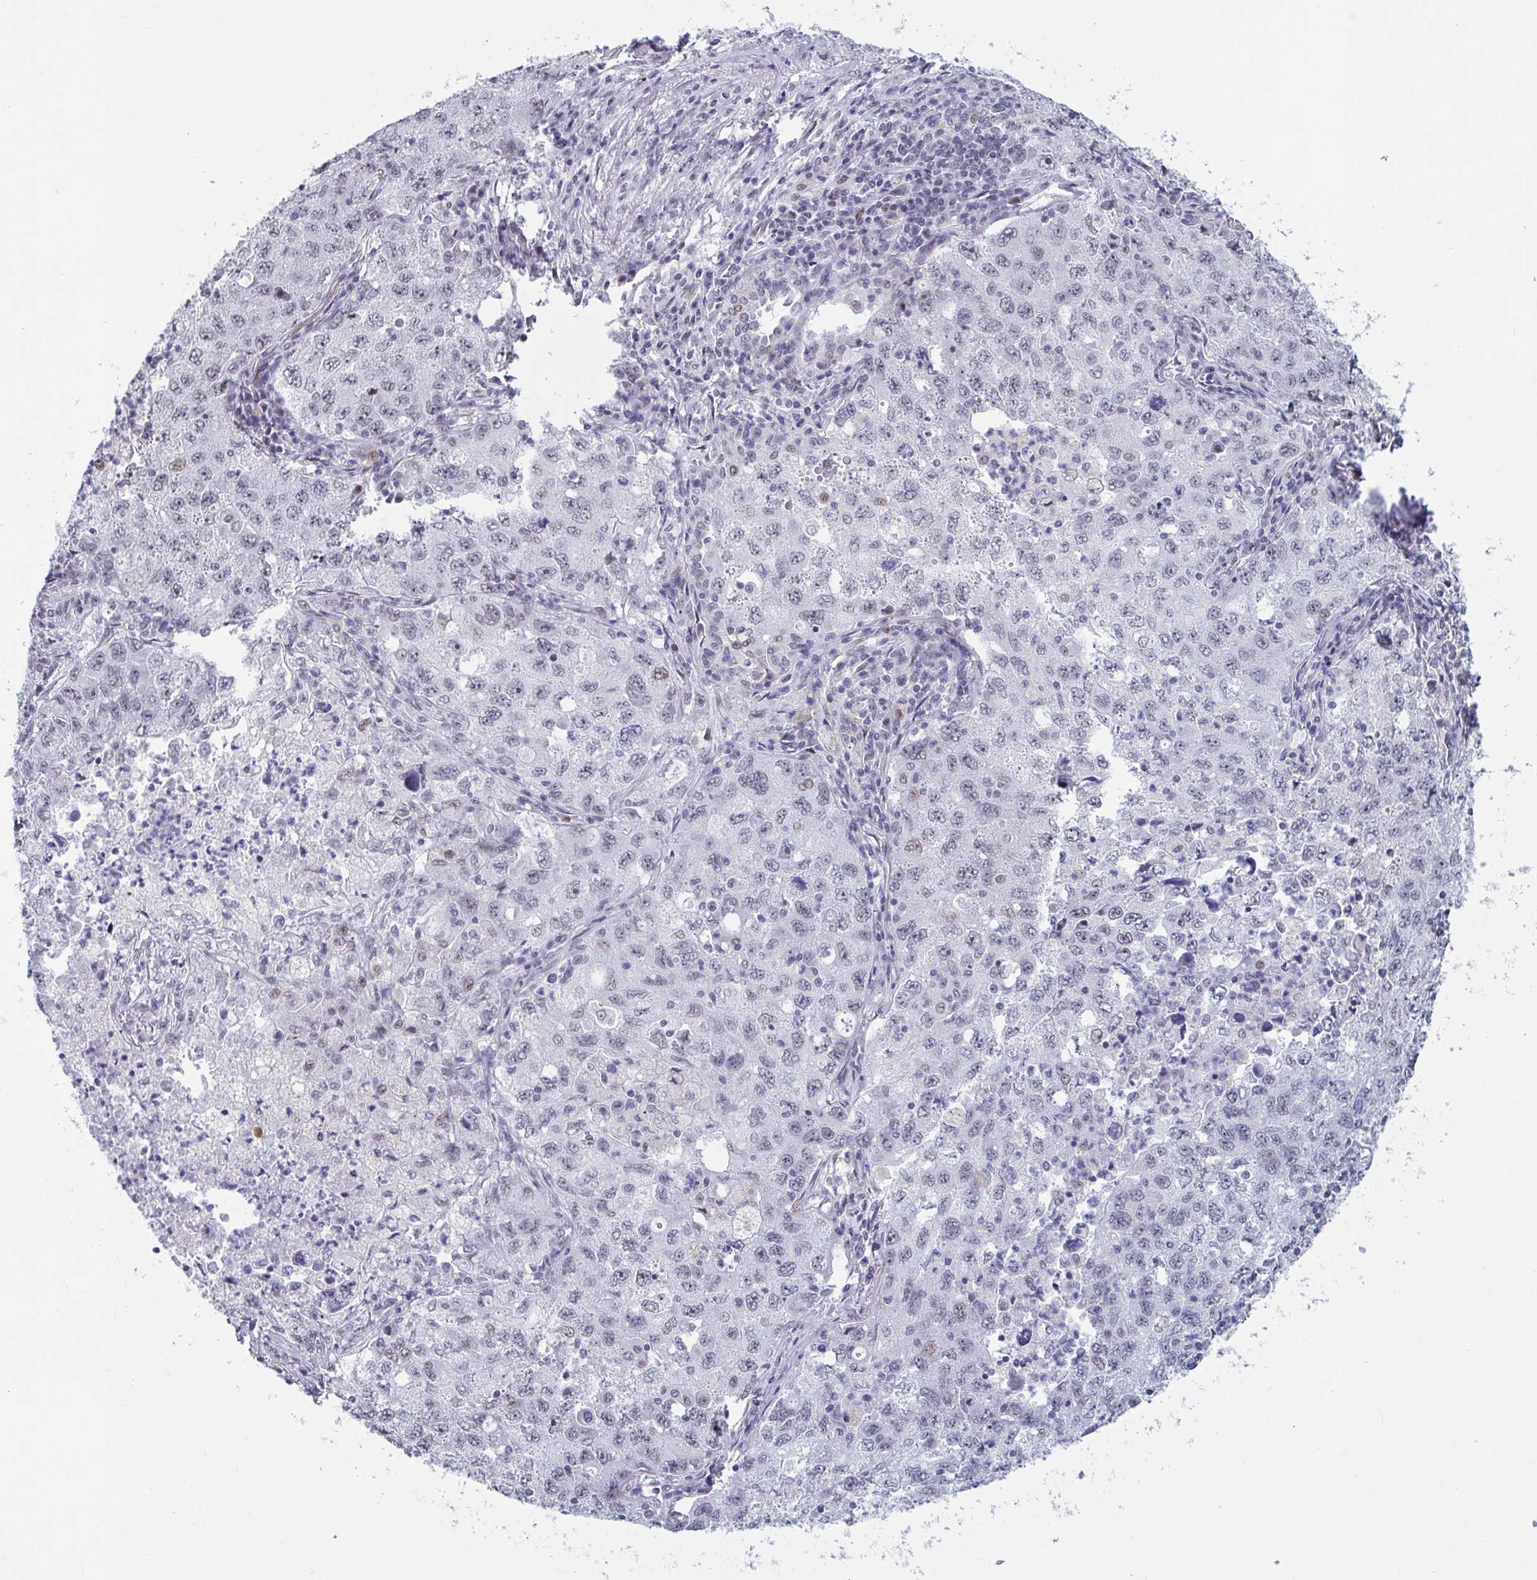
{"staining": {"intensity": "weak", "quantity": "<25%", "location": "nuclear"}, "tissue": "lung cancer", "cell_type": "Tumor cells", "image_type": "cancer", "snomed": [{"axis": "morphology", "description": "Adenocarcinoma, NOS"}, {"axis": "topography", "description": "Lung"}], "caption": "The histopathology image exhibits no significant expression in tumor cells of lung adenocarcinoma.", "gene": "HSD17B6", "patient": {"sex": "female", "age": 57}}